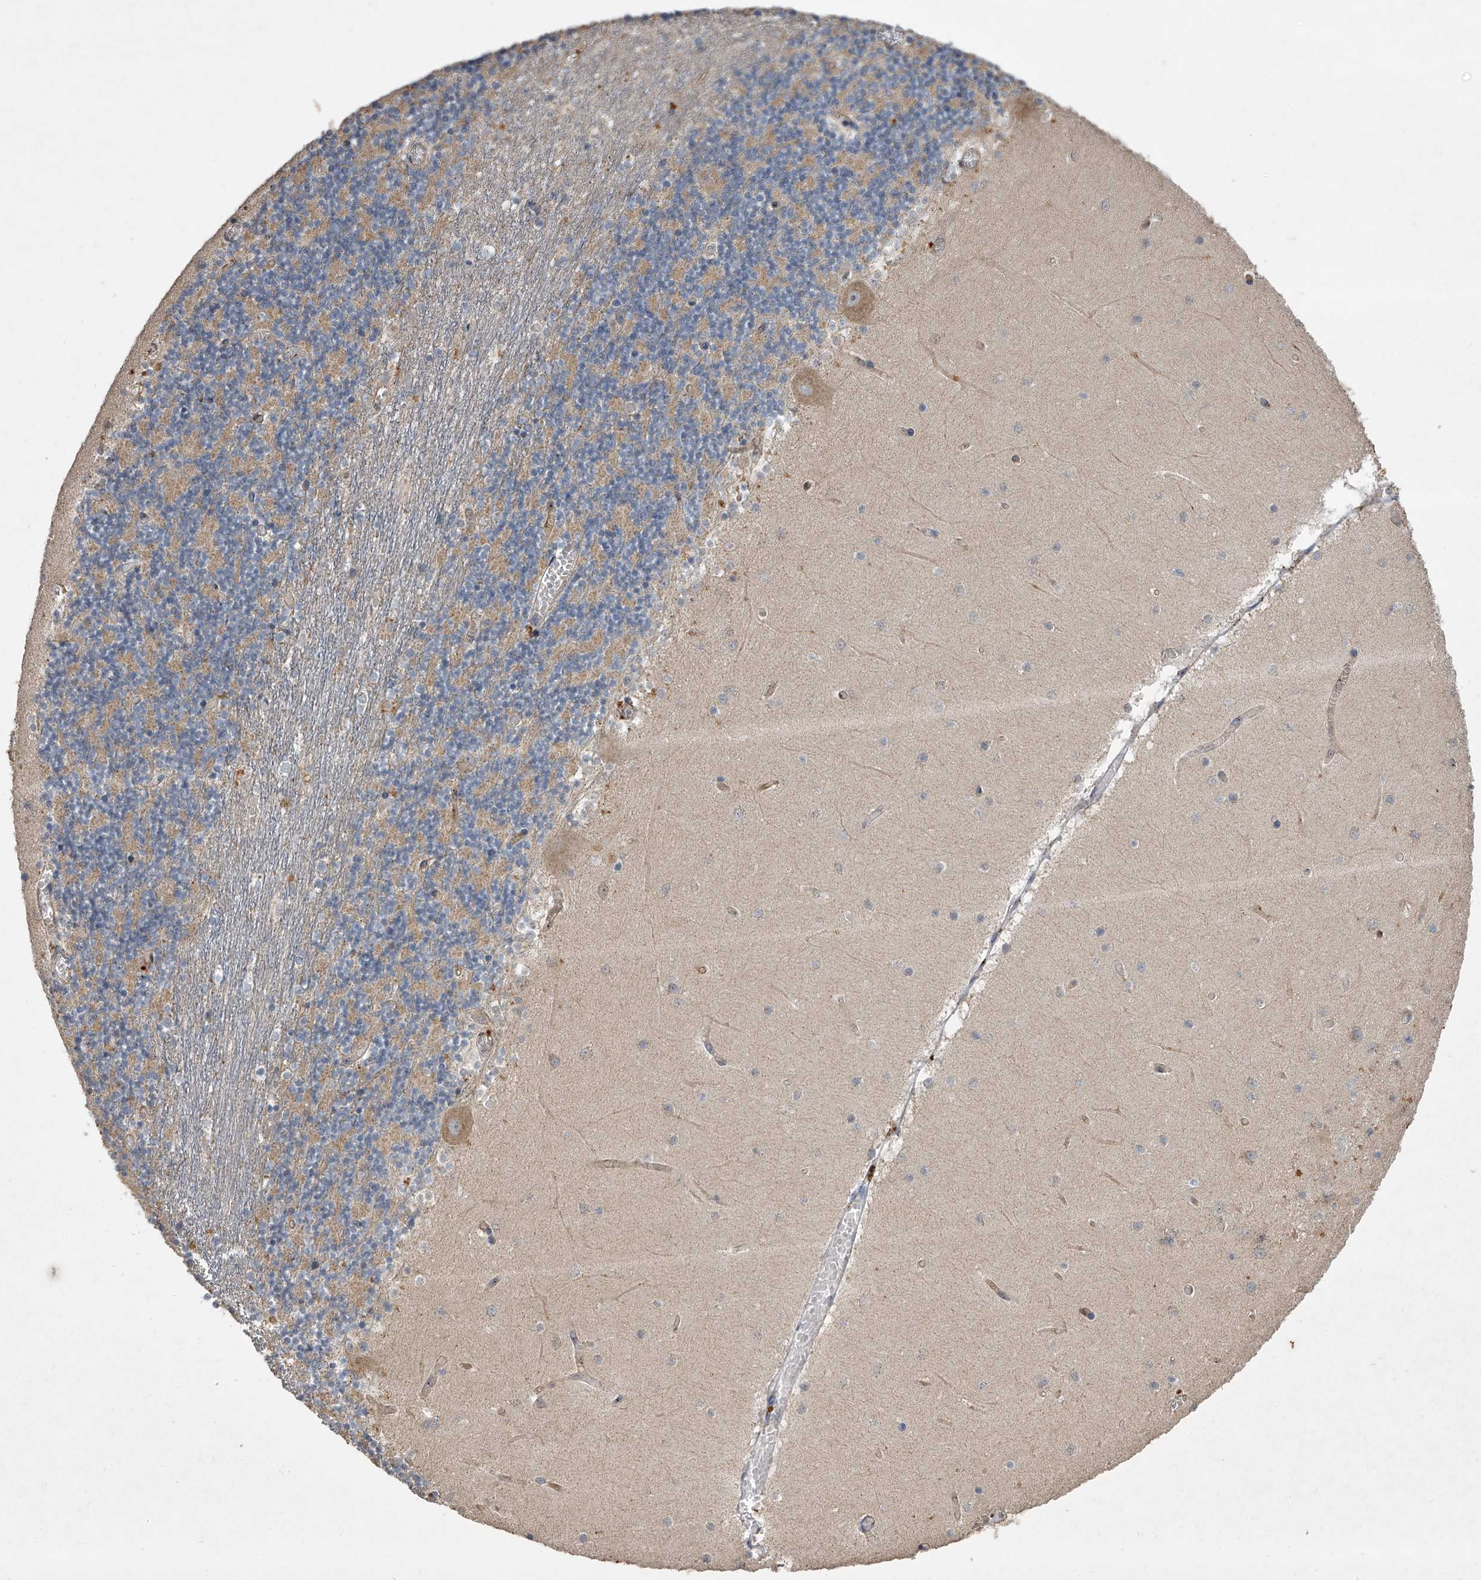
{"staining": {"intensity": "weak", "quantity": "<25%", "location": "cytoplasmic/membranous"}, "tissue": "cerebellum", "cell_type": "Cells in granular layer", "image_type": "normal", "snomed": [{"axis": "morphology", "description": "Normal tissue, NOS"}, {"axis": "topography", "description": "Cerebellum"}], "caption": "Immunohistochemistry photomicrograph of normal cerebellum stained for a protein (brown), which reveals no positivity in cells in granular layer.", "gene": "DOCK9", "patient": {"sex": "female", "age": 28}}